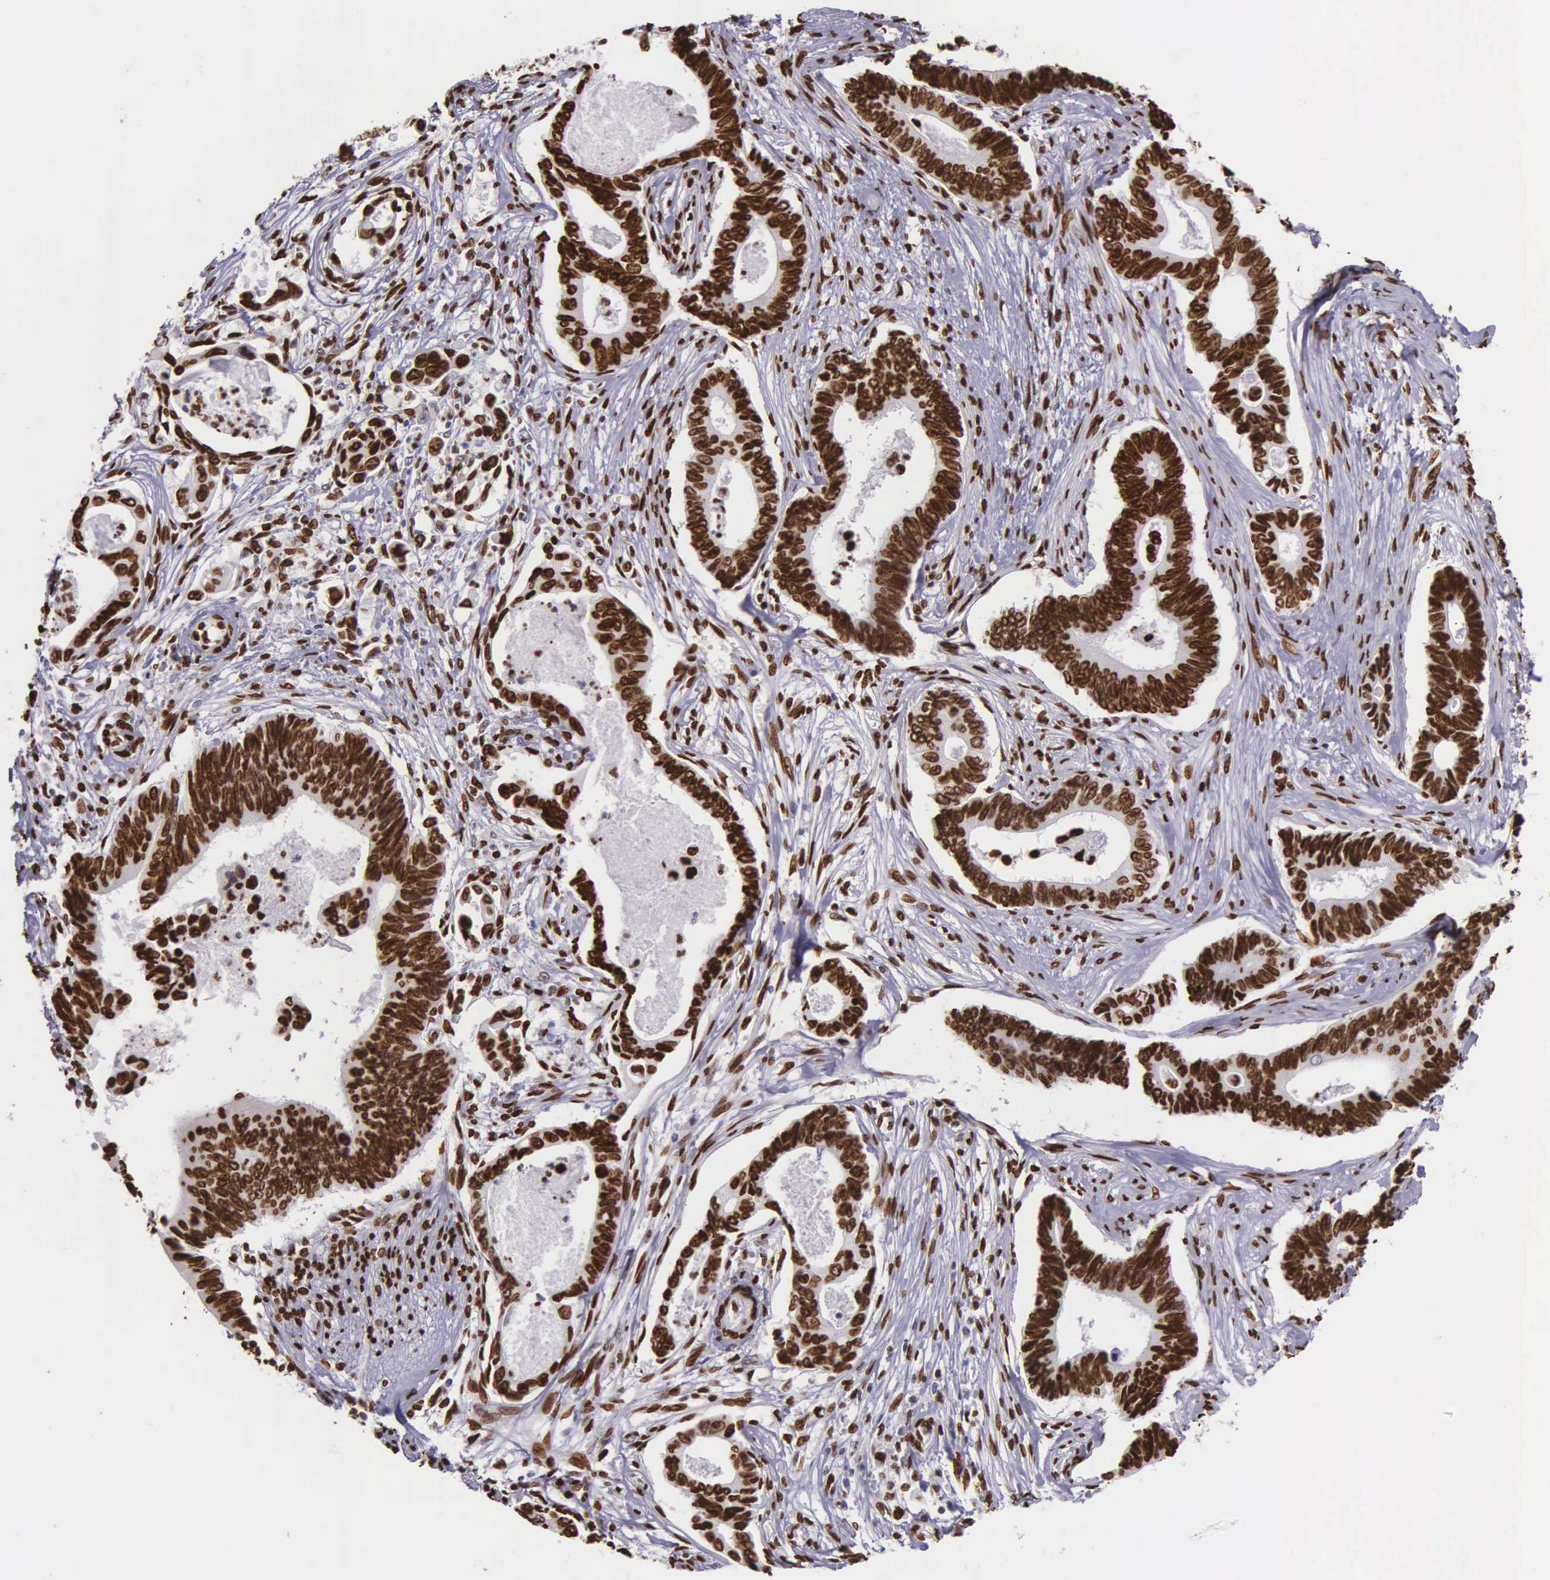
{"staining": {"intensity": "strong", "quantity": ">75%", "location": "nuclear"}, "tissue": "pancreatic cancer", "cell_type": "Tumor cells", "image_type": "cancer", "snomed": [{"axis": "morphology", "description": "Adenocarcinoma, NOS"}, {"axis": "topography", "description": "Pancreas"}], "caption": "Immunohistochemistry (IHC) of human adenocarcinoma (pancreatic) displays high levels of strong nuclear expression in about >75% of tumor cells.", "gene": "H1-0", "patient": {"sex": "female", "age": 70}}